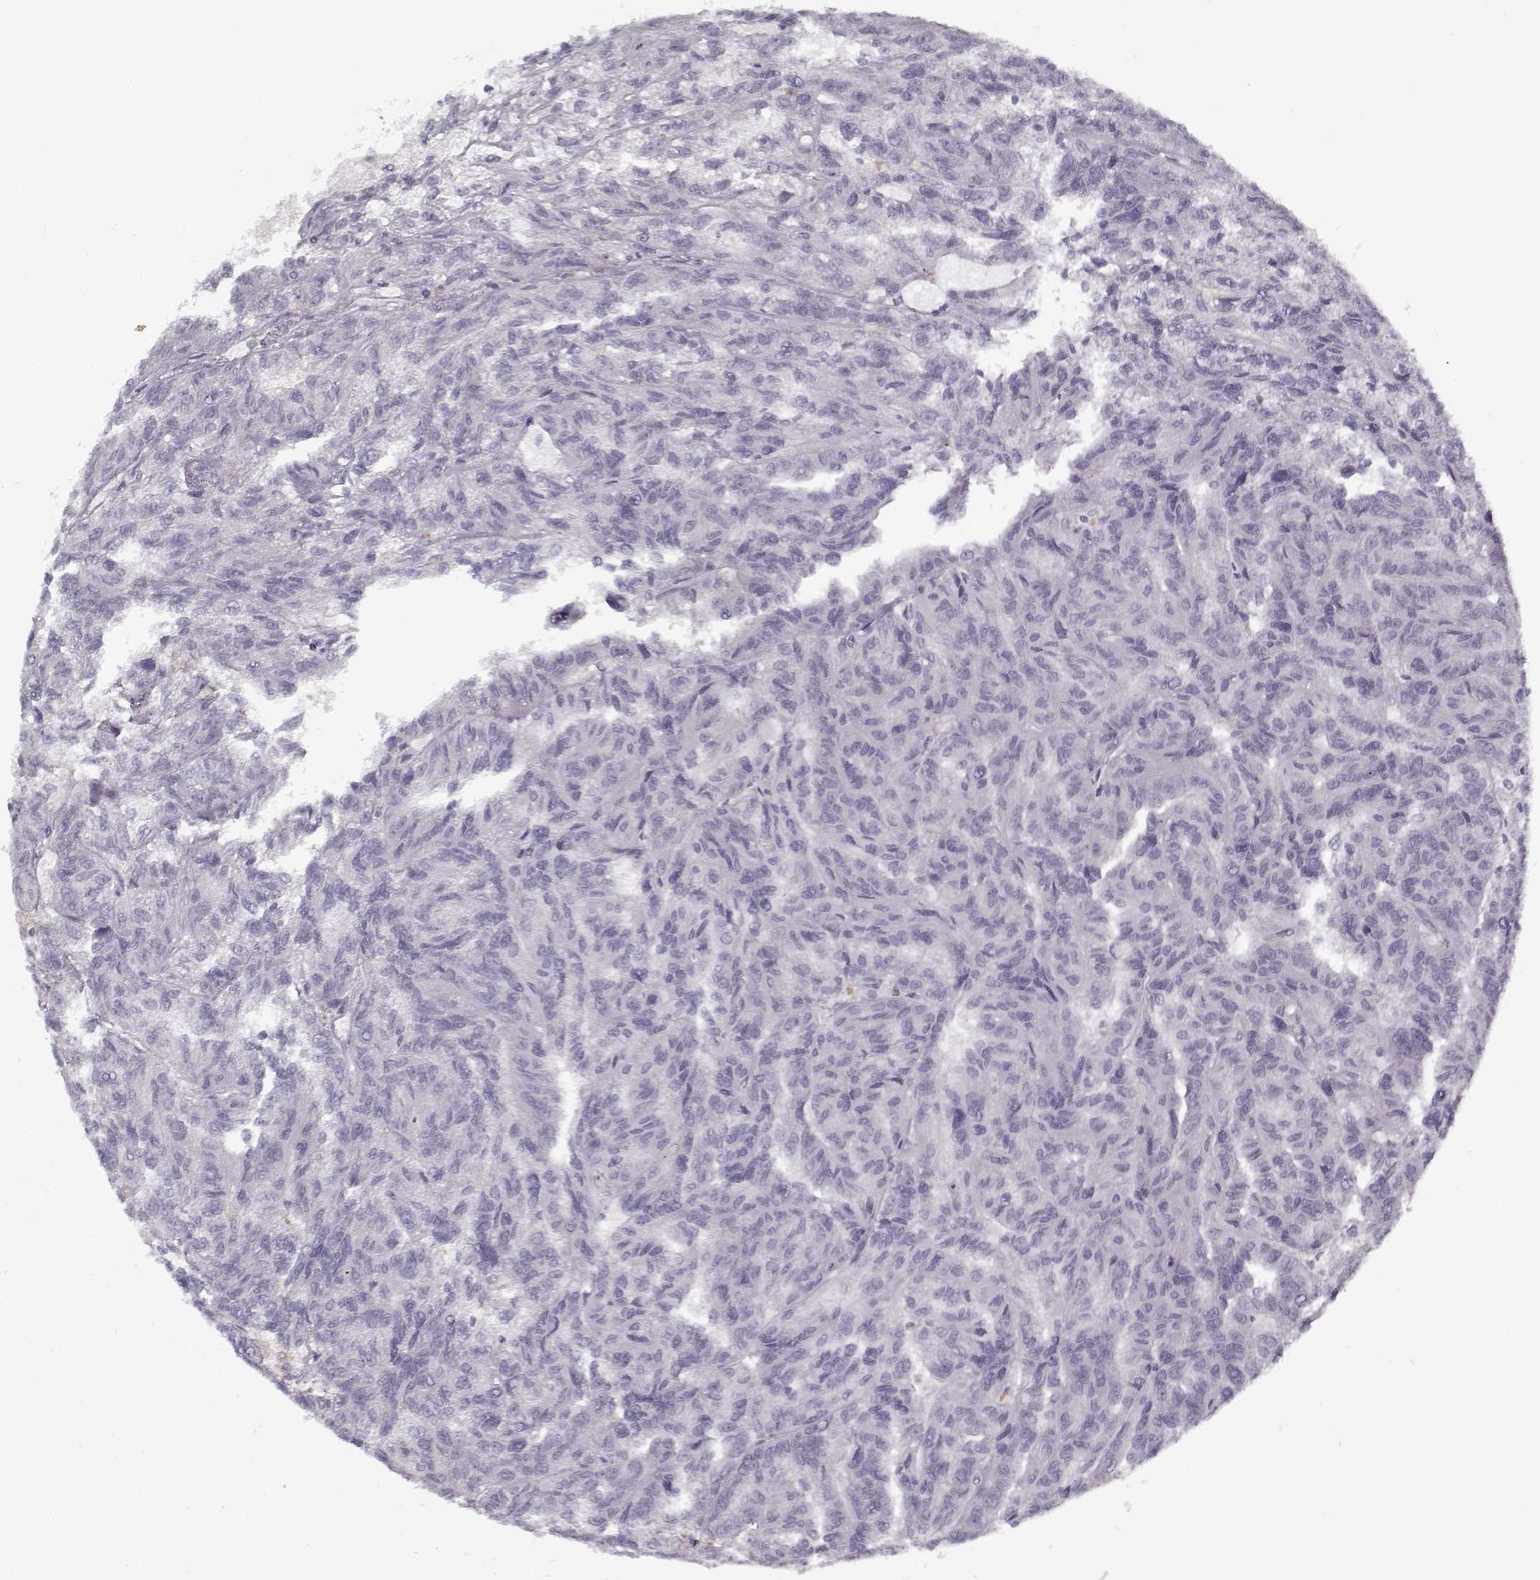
{"staining": {"intensity": "negative", "quantity": "none", "location": "none"}, "tissue": "renal cancer", "cell_type": "Tumor cells", "image_type": "cancer", "snomed": [{"axis": "morphology", "description": "Adenocarcinoma, NOS"}, {"axis": "topography", "description": "Kidney"}], "caption": "There is no significant positivity in tumor cells of renal cancer.", "gene": "UNC13D", "patient": {"sex": "male", "age": 79}}